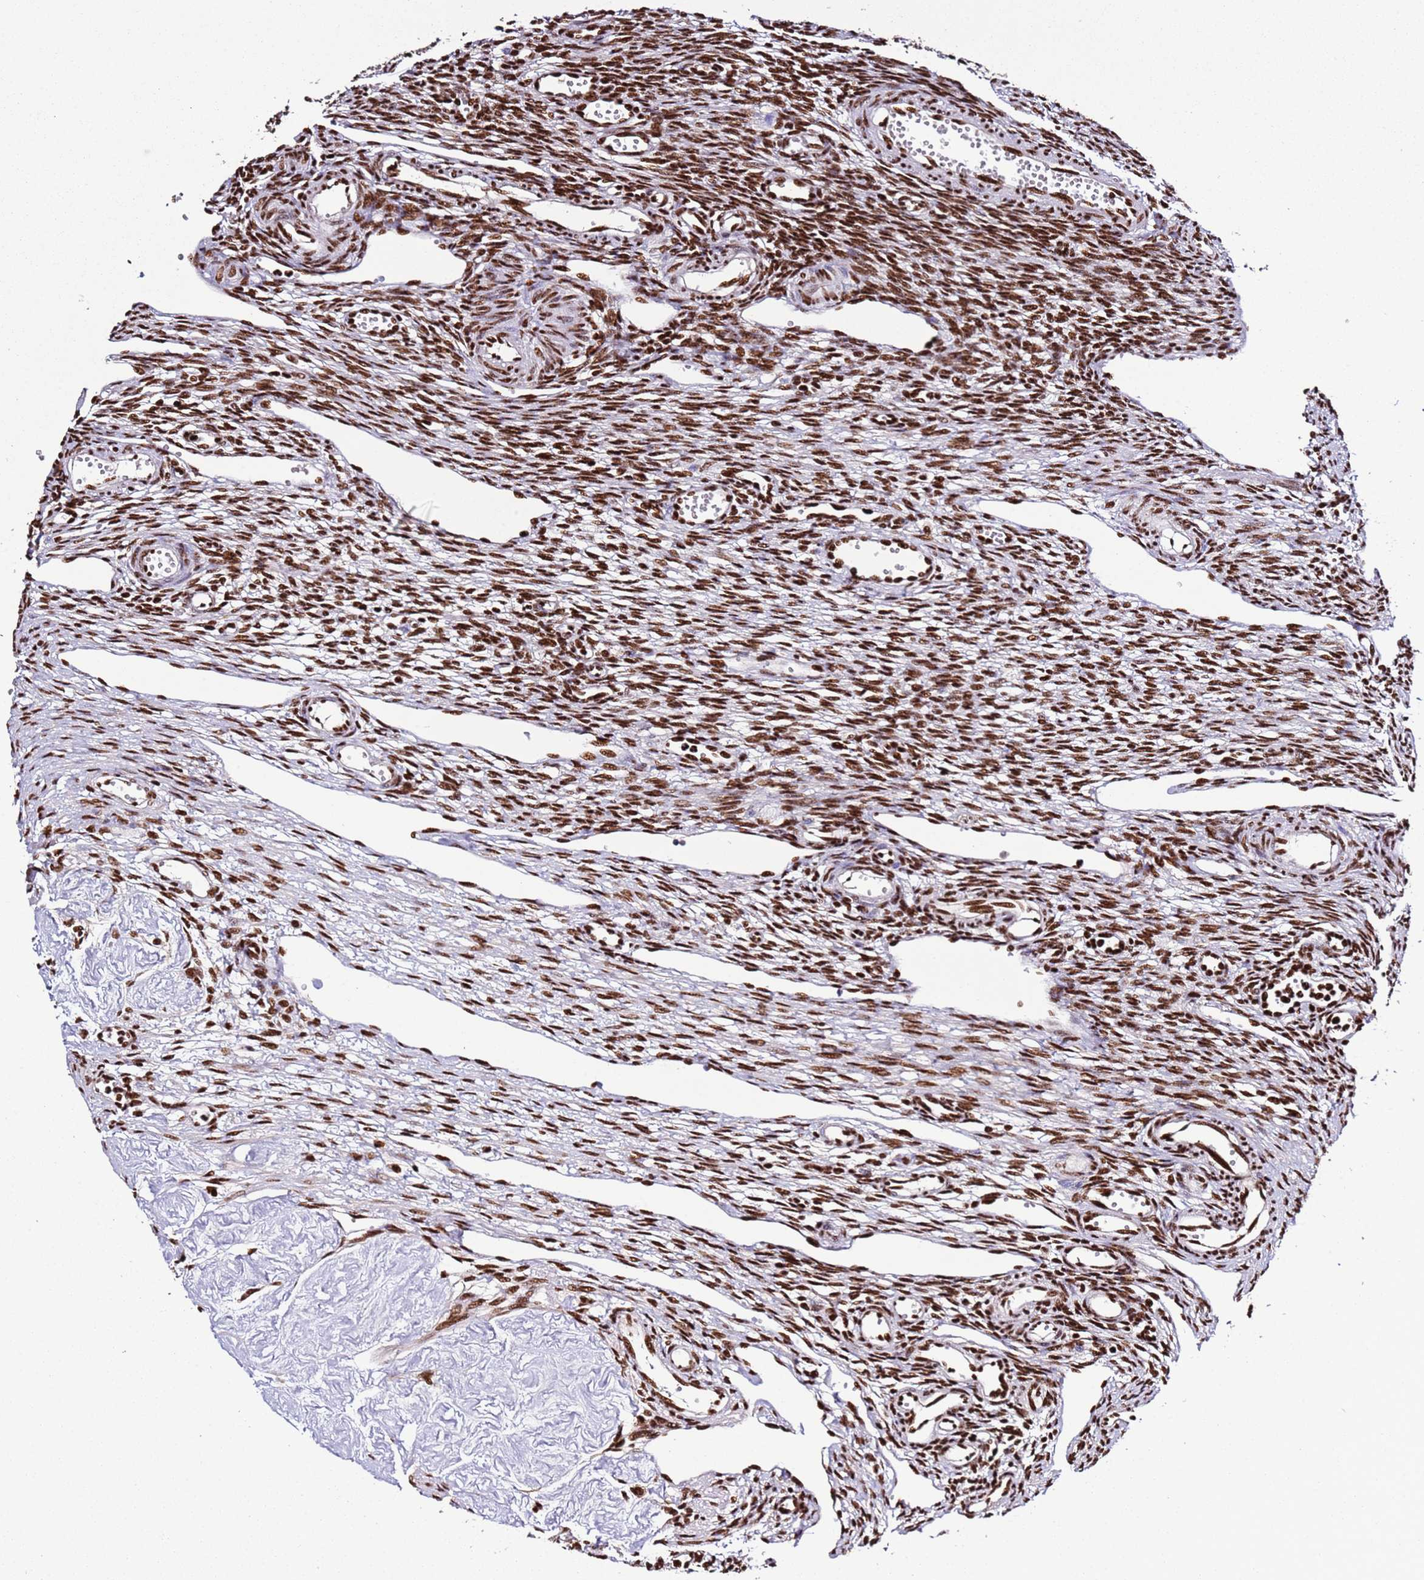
{"staining": {"intensity": "strong", "quantity": ">75%", "location": "nuclear"}, "tissue": "ovary", "cell_type": "Ovarian stroma cells", "image_type": "normal", "snomed": [{"axis": "morphology", "description": "Normal tissue, NOS"}, {"axis": "morphology", "description": "Cyst, NOS"}, {"axis": "topography", "description": "Ovary"}], "caption": "Human ovary stained with a protein marker shows strong staining in ovarian stroma cells.", "gene": "C6orf226", "patient": {"sex": "female", "age": 33}}